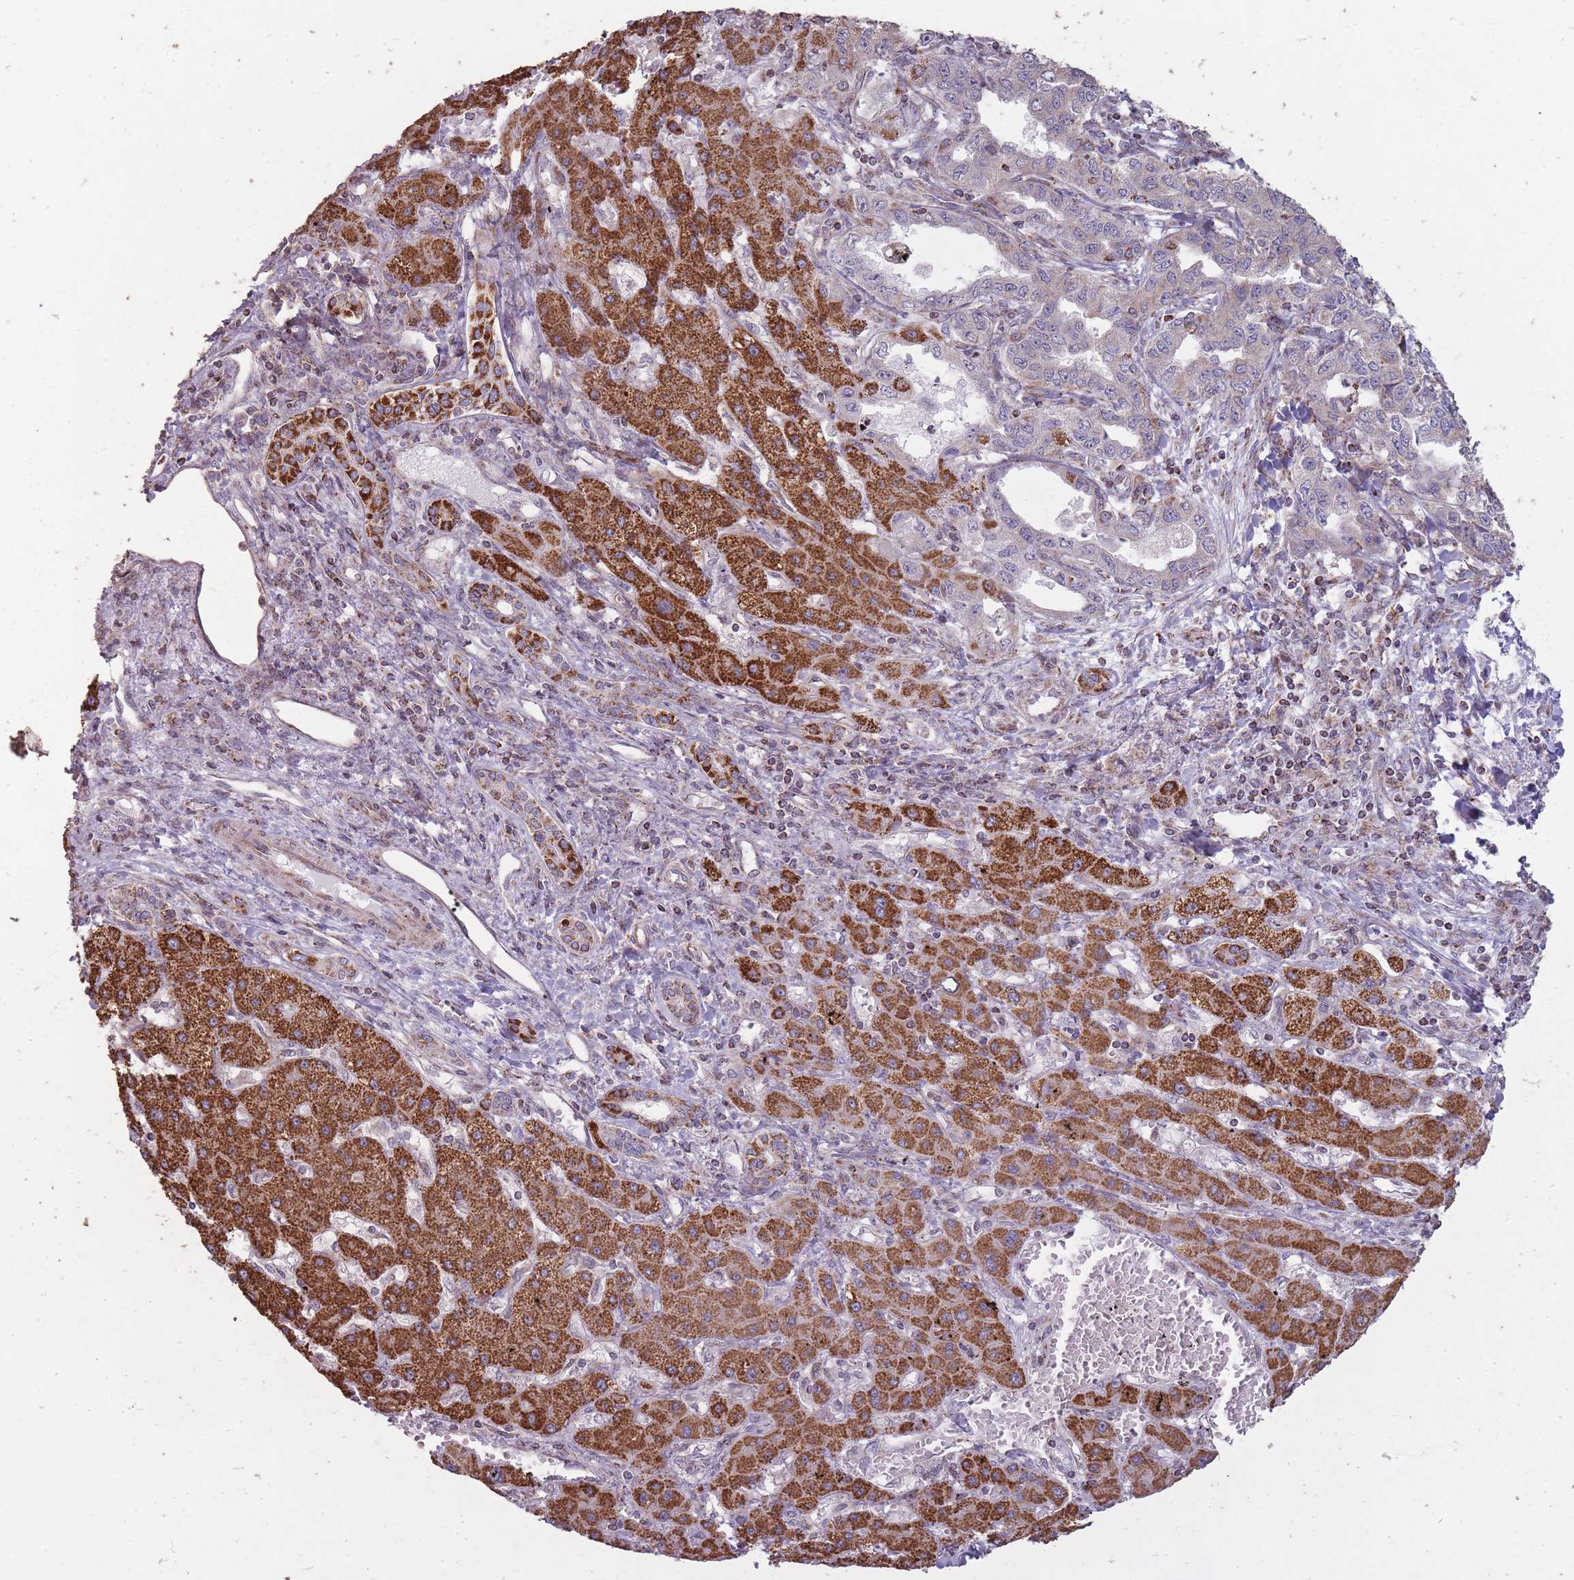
{"staining": {"intensity": "weak", "quantity": "<25%", "location": "cytoplasmic/membranous"}, "tissue": "liver cancer", "cell_type": "Tumor cells", "image_type": "cancer", "snomed": [{"axis": "morphology", "description": "Cholangiocarcinoma"}, {"axis": "topography", "description": "Liver"}], "caption": "Liver cholangiocarcinoma was stained to show a protein in brown. There is no significant positivity in tumor cells. Brightfield microscopy of immunohistochemistry stained with DAB (3,3'-diaminobenzidine) (brown) and hematoxylin (blue), captured at high magnification.", "gene": "CNOT8", "patient": {"sex": "male", "age": 59}}